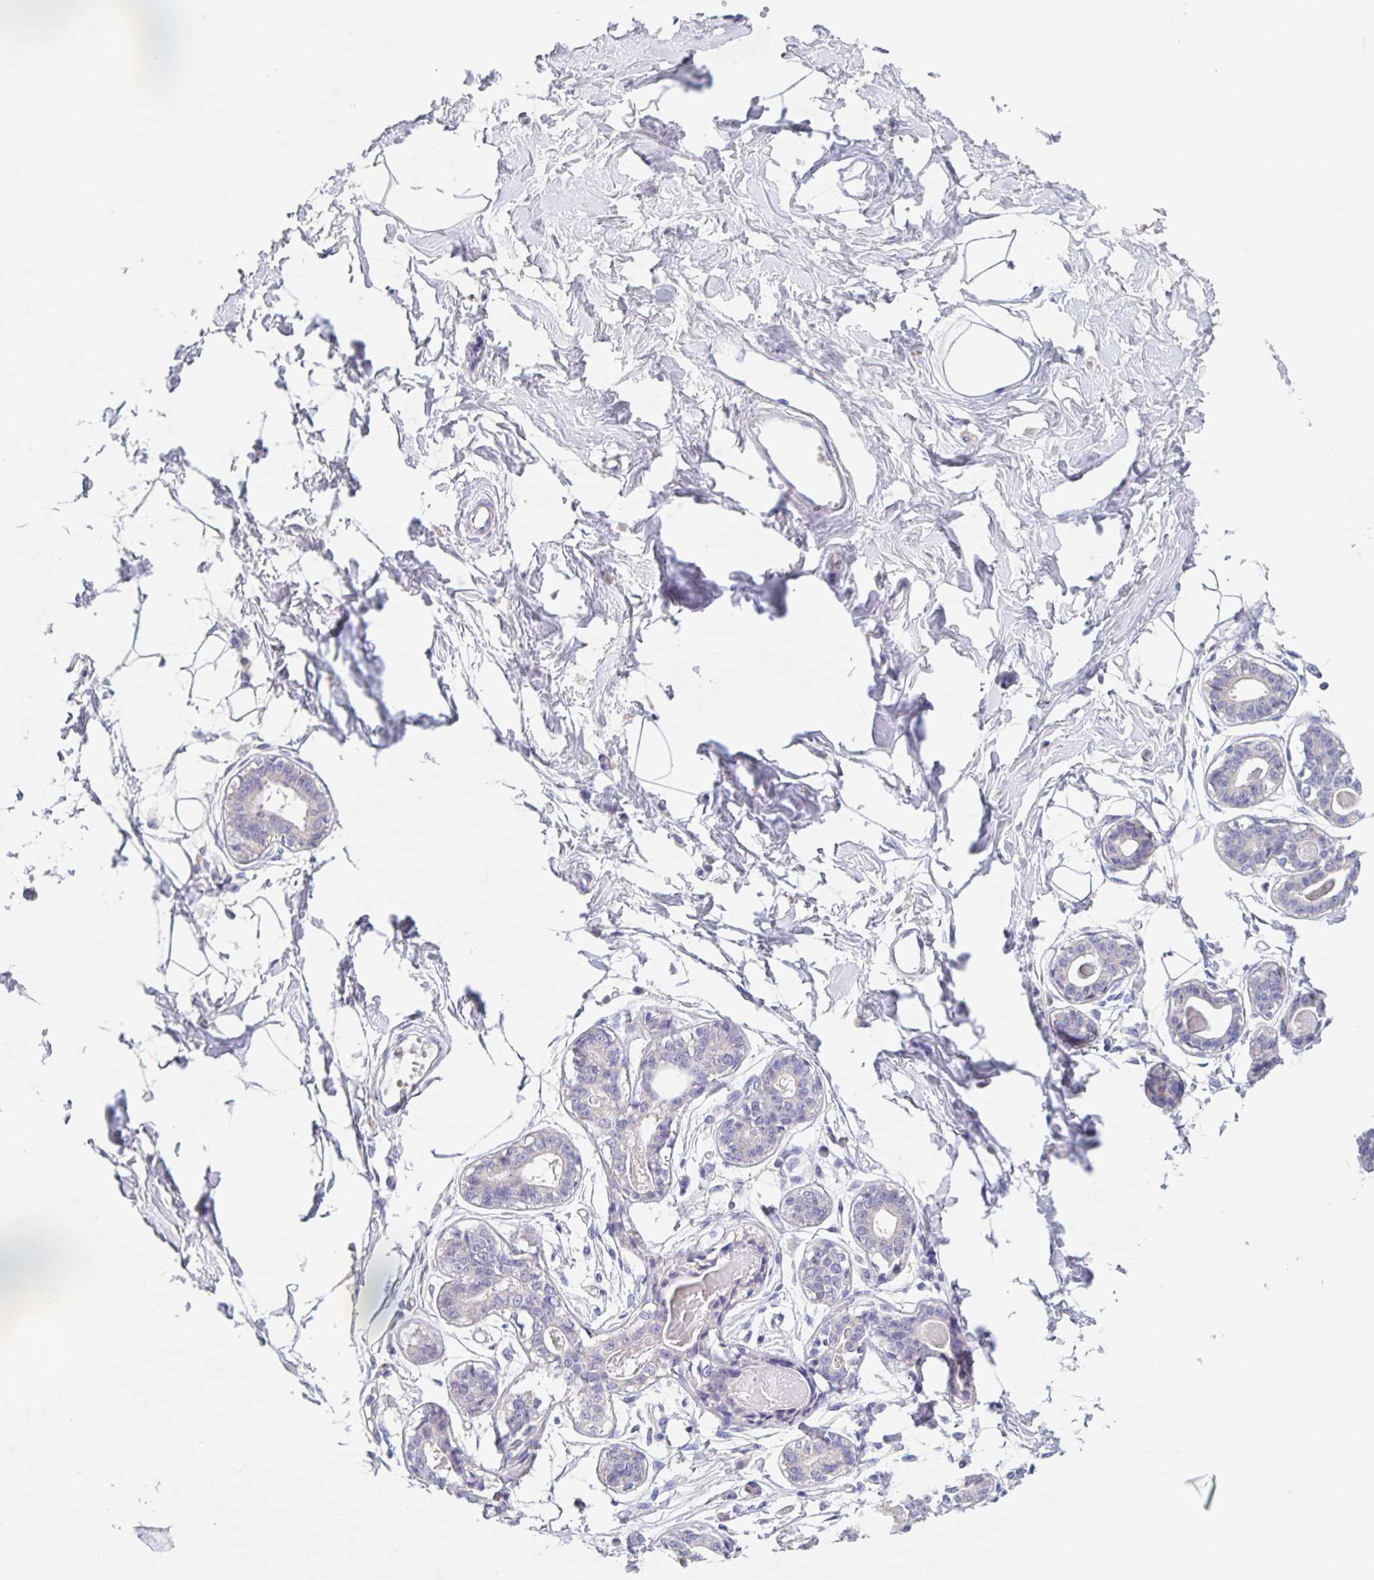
{"staining": {"intensity": "negative", "quantity": "none", "location": "none"}, "tissue": "breast", "cell_type": "Adipocytes", "image_type": "normal", "snomed": [{"axis": "morphology", "description": "Normal tissue, NOS"}, {"axis": "topography", "description": "Breast"}], "caption": "A high-resolution micrograph shows immunohistochemistry staining of benign breast, which shows no significant expression in adipocytes.", "gene": "CDC42BPG", "patient": {"sex": "female", "age": 45}}